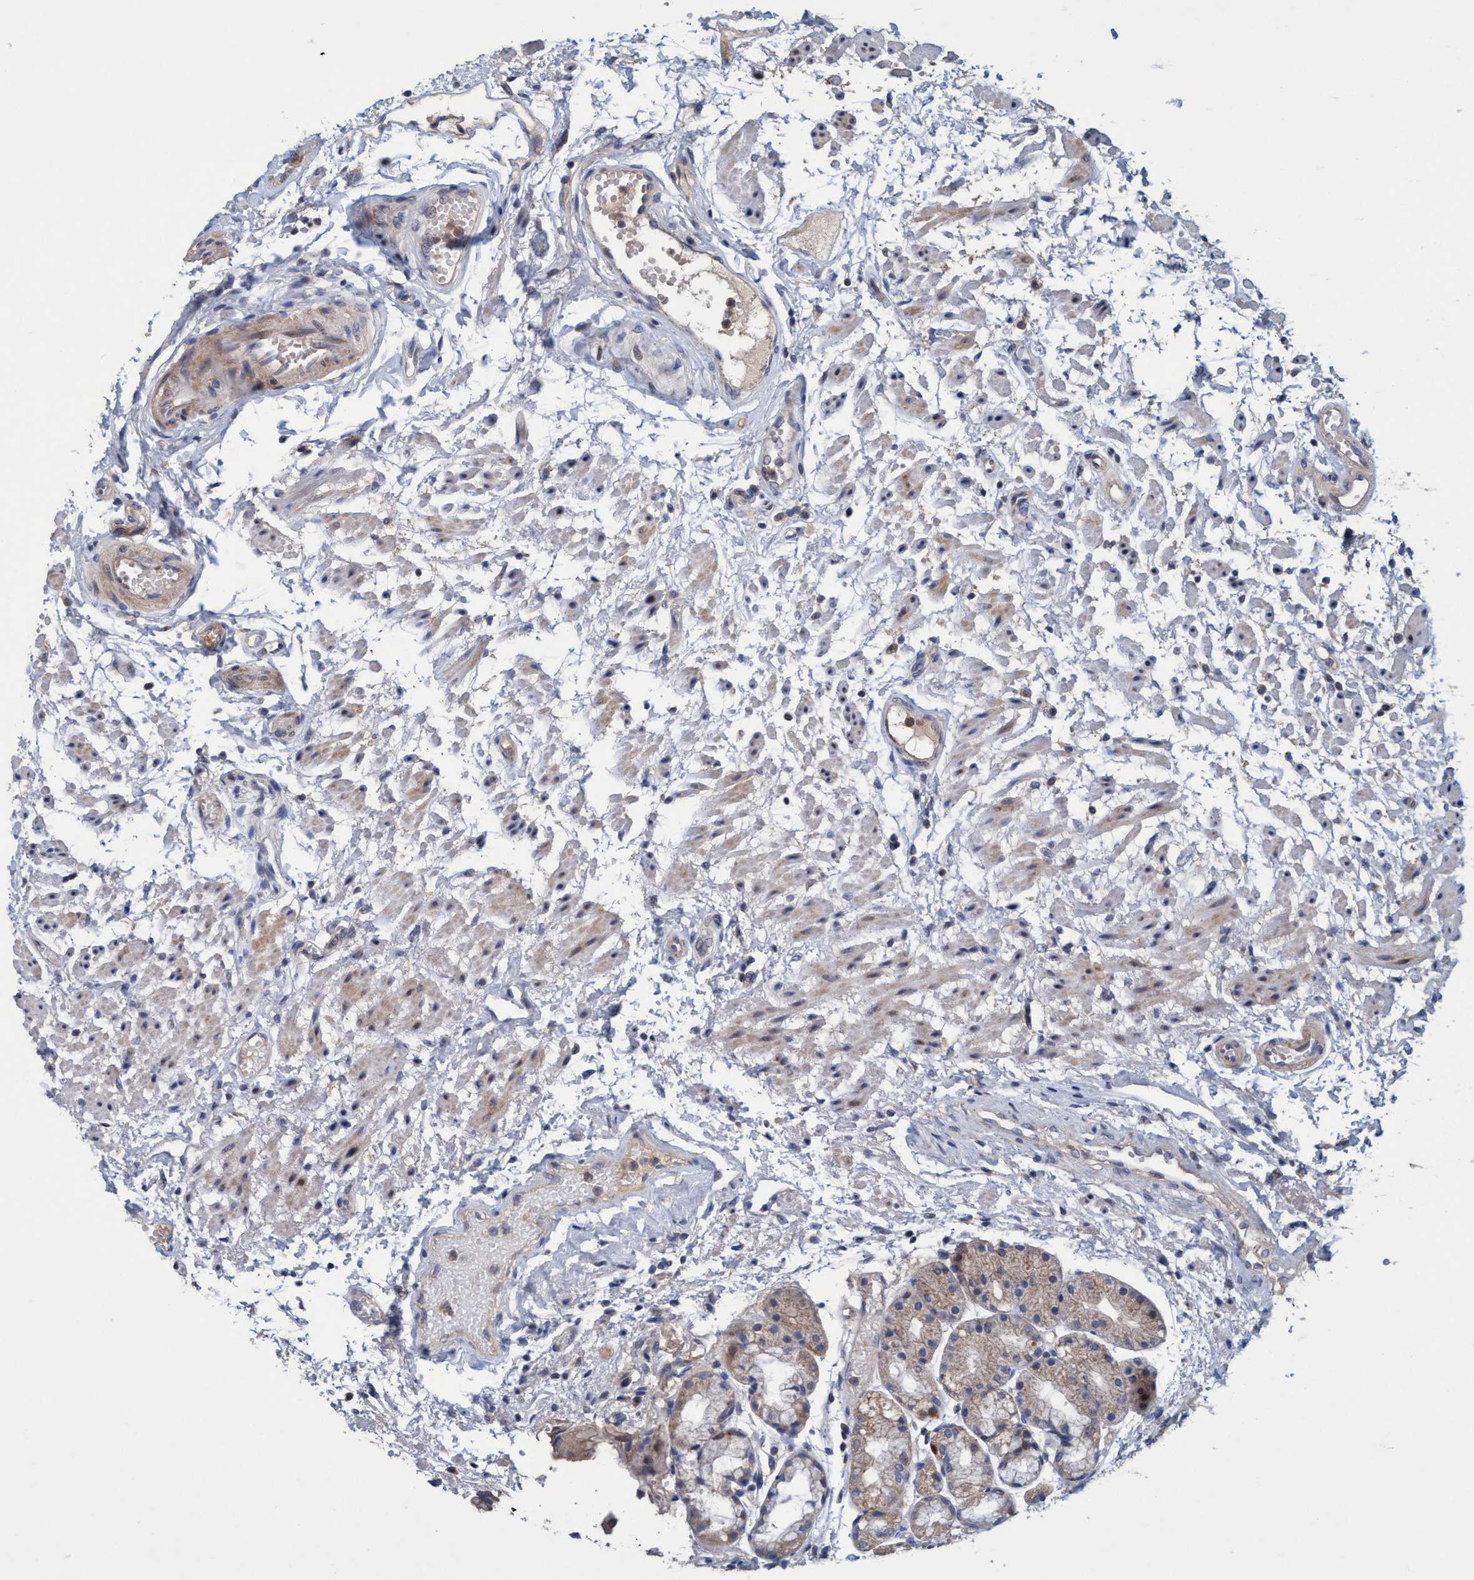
{"staining": {"intensity": "weak", "quantity": ">75%", "location": "cytoplasmic/membranous"}, "tissue": "stomach", "cell_type": "Glandular cells", "image_type": "normal", "snomed": [{"axis": "morphology", "description": "Normal tissue, NOS"}, {"axis": "topography", "description": "Stomach, upper"}], "caption": "Stomach stained with IHC reveals weak cytoplasmic/membranous positivity in about >75% of glandular cells.", "gene": "ZNF677", "patient": {"sex": "male", "age": 72}}